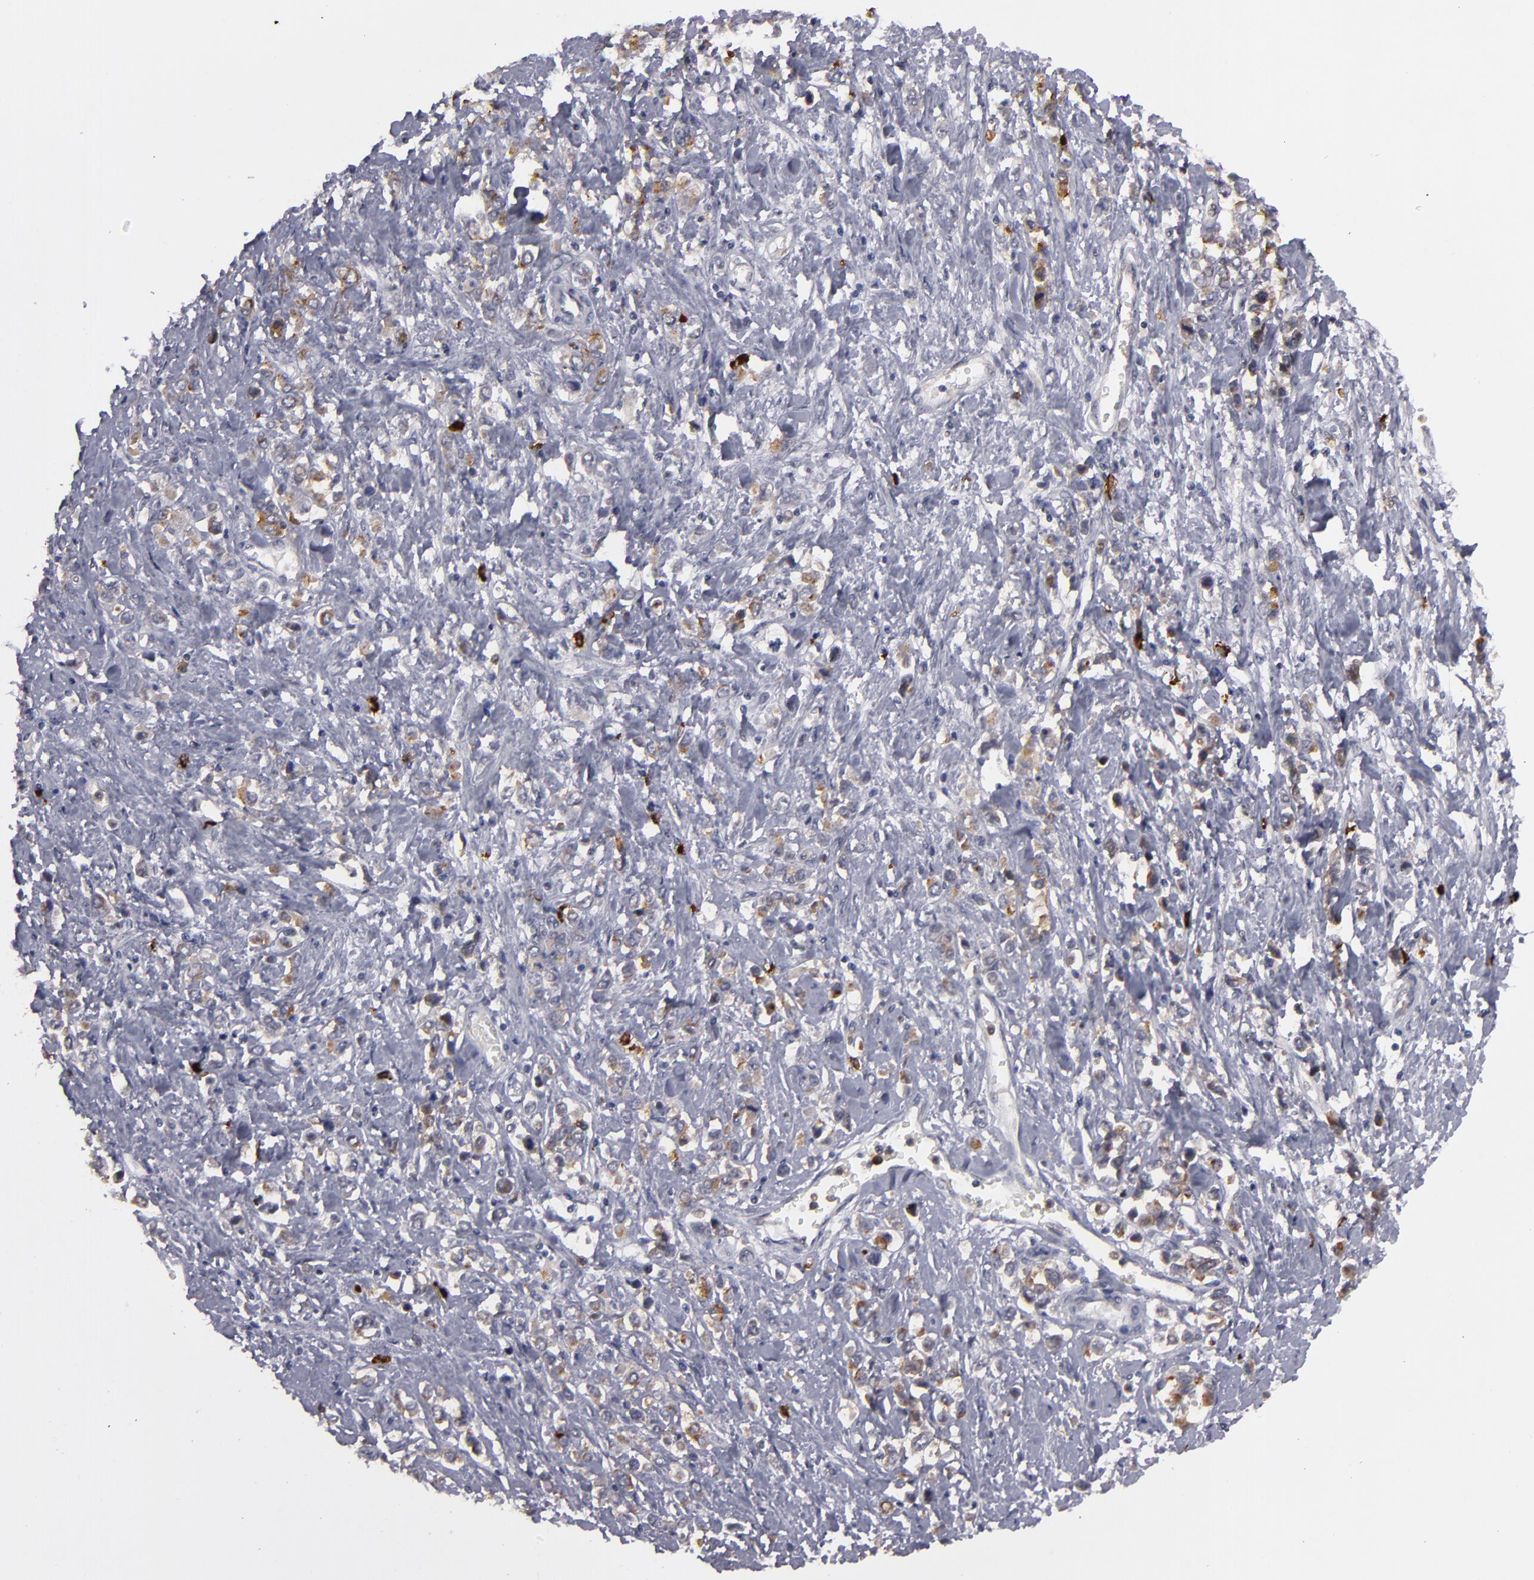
{"staining": {"intensity": "moderate", "quantity": ">75%", "location": "cytoplasmic/membranous"}, "tissue": "stomach cancer", "cell_type": "Tumor cells", "image_type": "cancer", "snomed": [{"axis": "morphology", "description": "Adenocarcinoma, NOS"}, {"axis": "topography", "description": "Stomach, upper"}], "caption": "Protein staining of adenocarcinoma (stomach) tissue exhibits moderate cytoplasmic/membranous positivity in approximately >75% of tumor cells. The protein of interest is shown in brown color, while the nuclei are stained blue.", "gene": "STX3", "patient": {"sex": "male", "age": 76}}